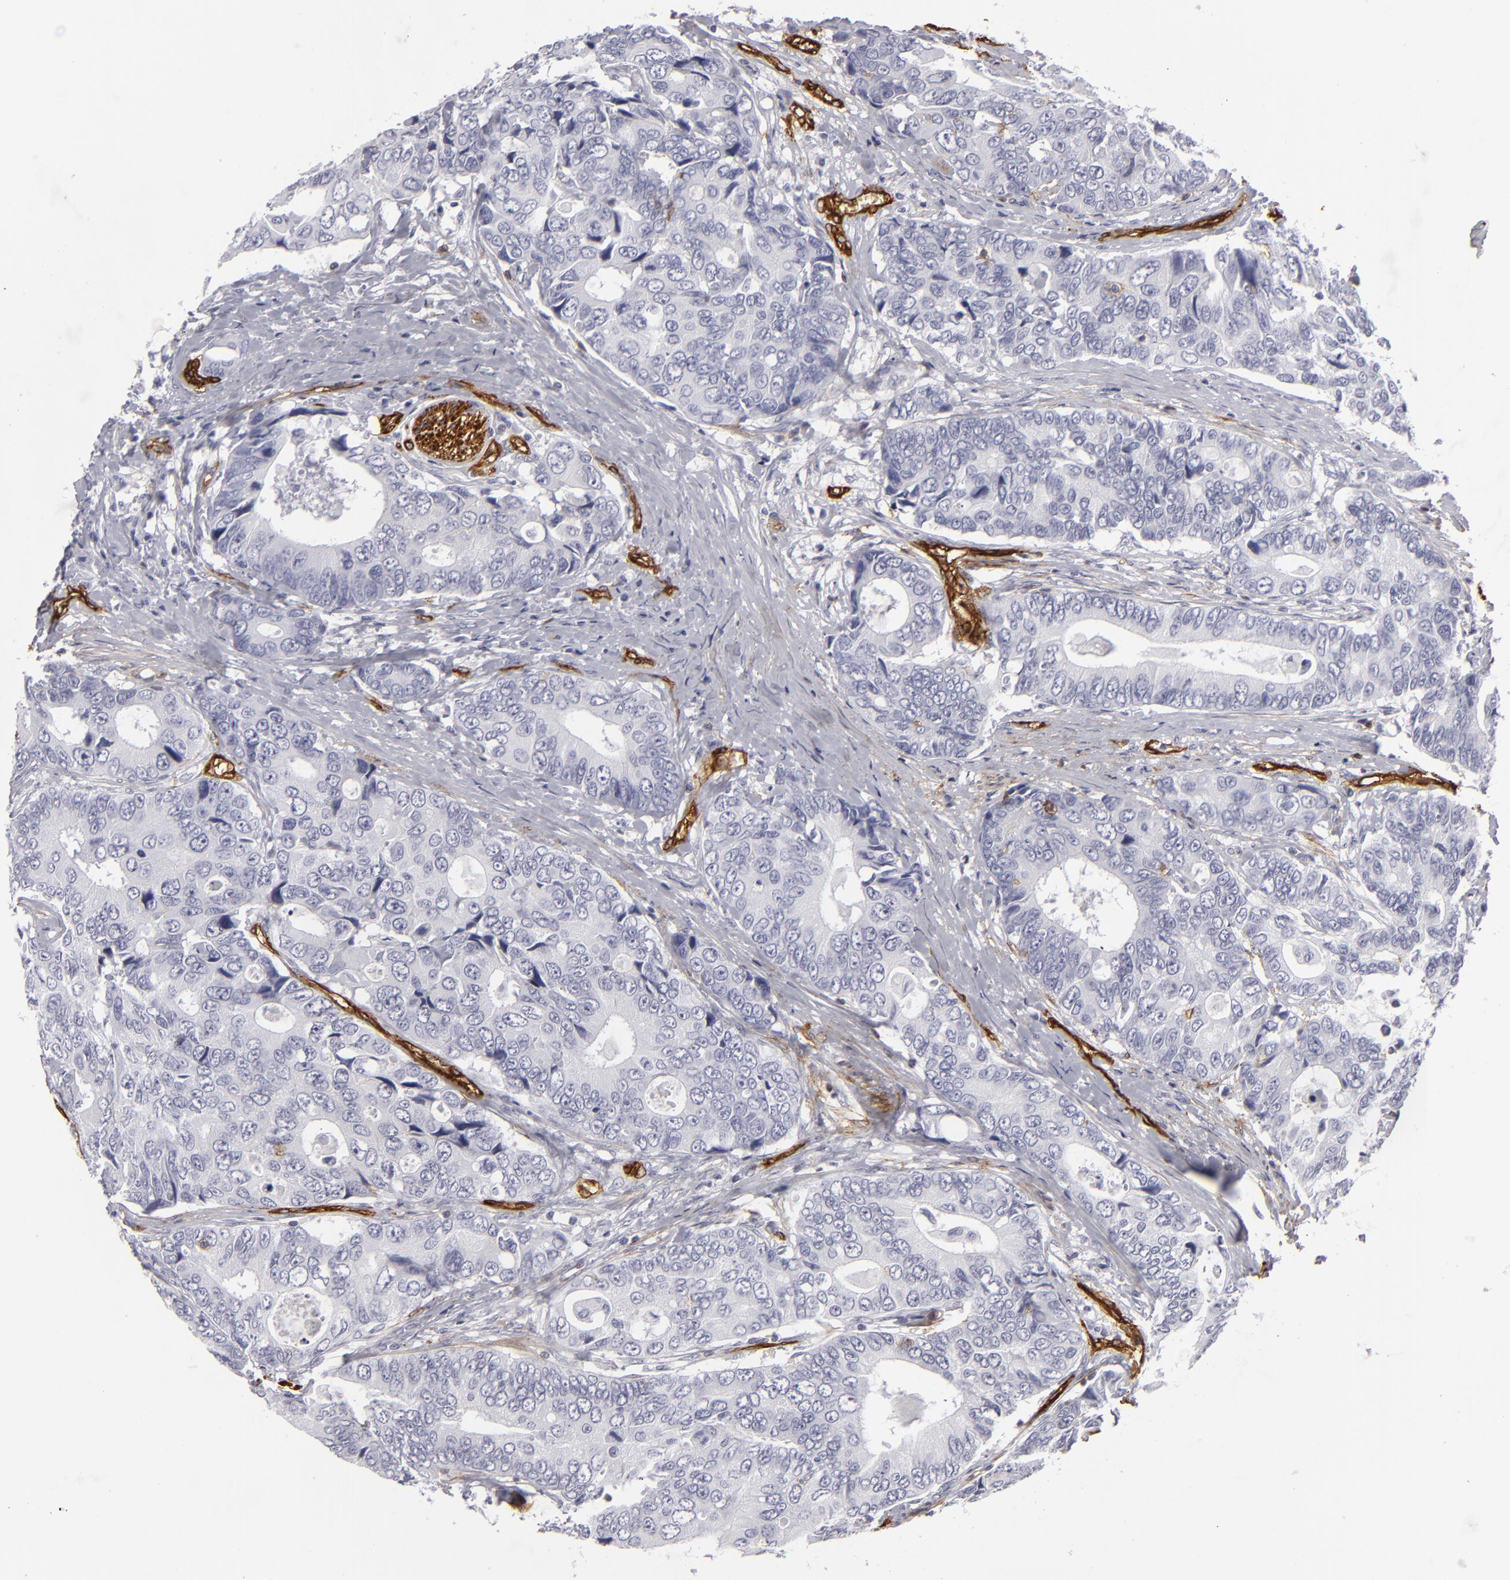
{"staining": {"intensity": "negative", "quantity": "none", "location": "none"}, "tissue": "colorectal cancer", "cell_type": "Tumor cells", "image_type": "cancer", "snomed": [{"axis": "morphology", "description": "Adenocarcinoma, NOS"}, {"axis": "topography", "description": "Rectum"}], "caption": "Colorectal cancer stained for a protein using immunohistochemistry displays no expression tumor cells.", "gene": "MCAM", "patient": {"sex": "female", "age": 67}}